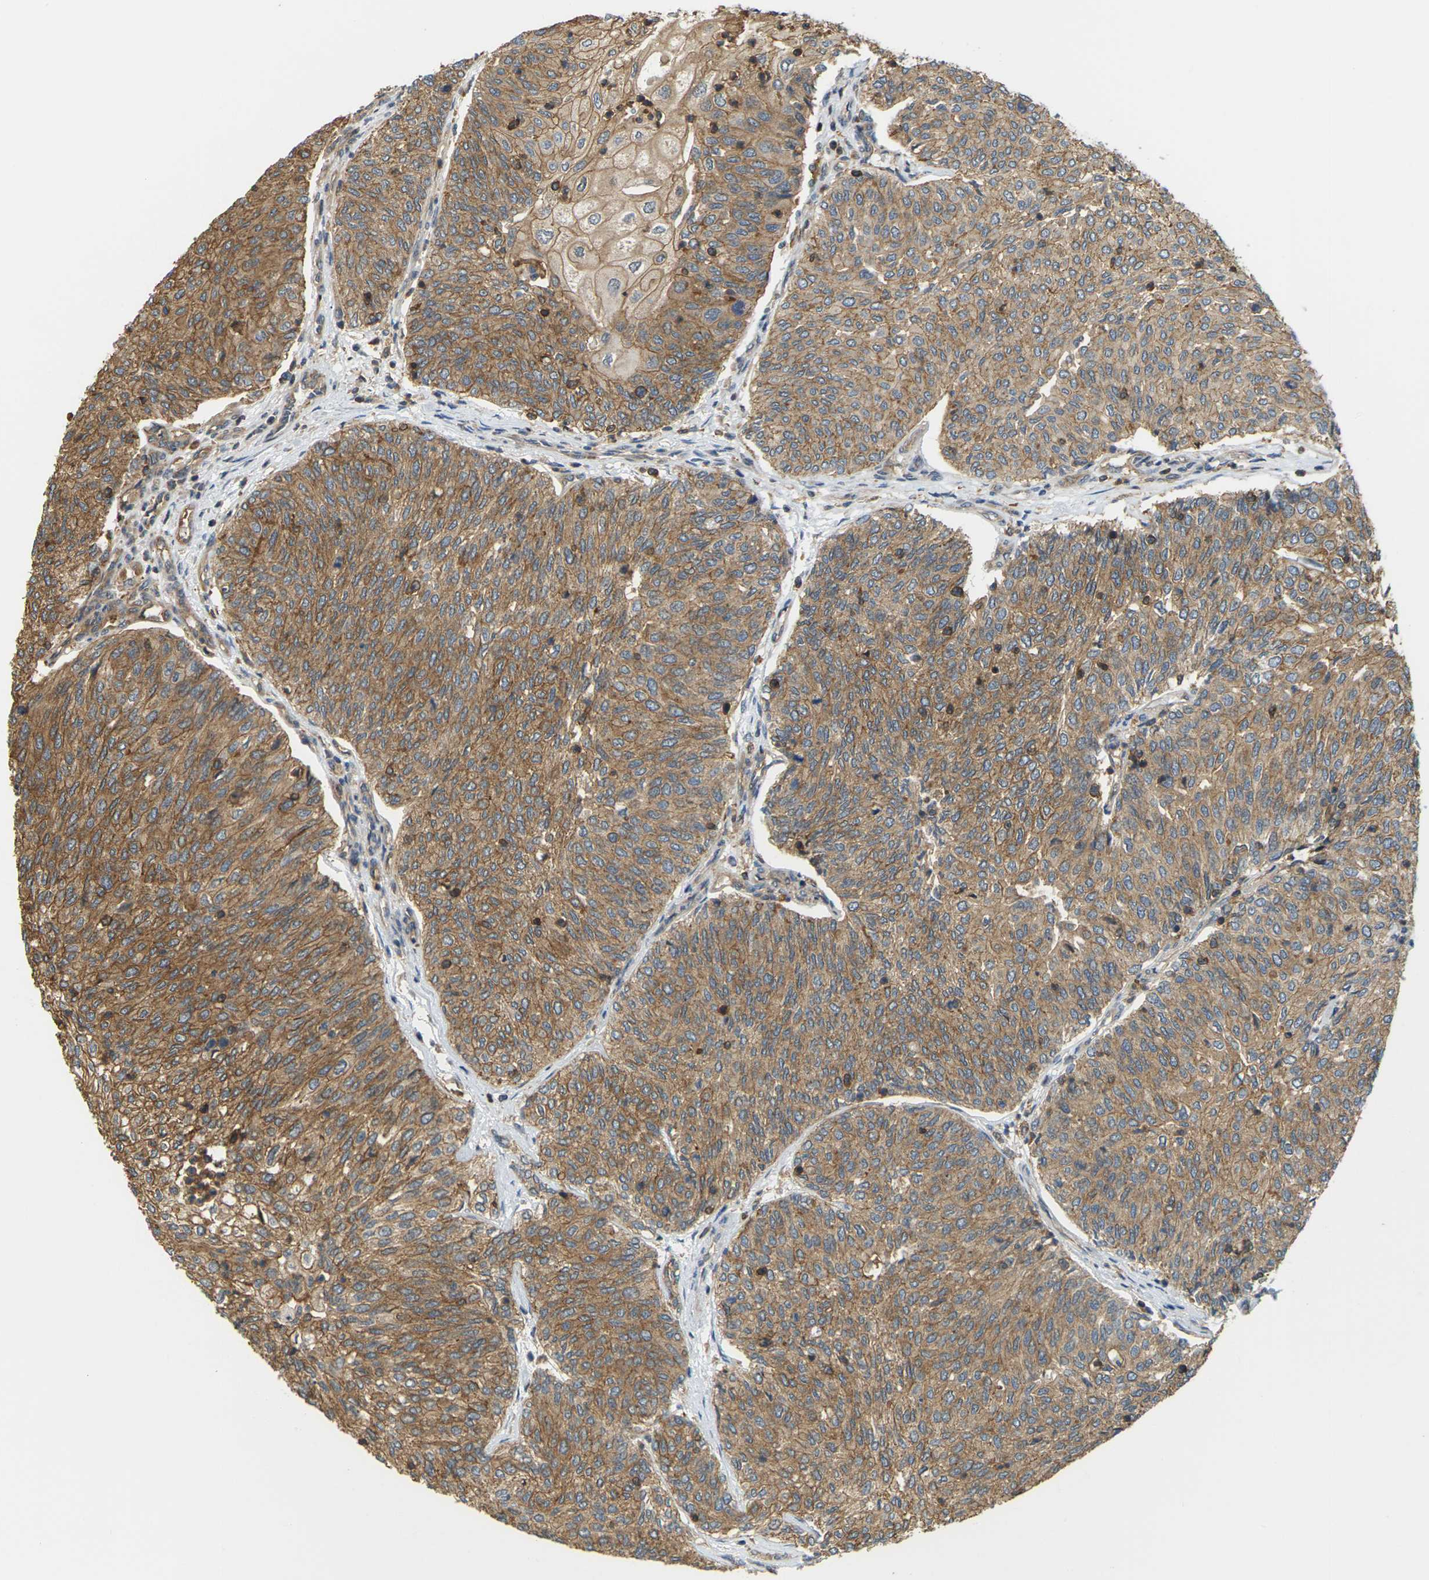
{"staining": {"intensity": "moderate", "quantity": ">75%", "location": "cytoplasmic/membranous"}, "tissue": "urothelial cancer", "cell_type": "Tumor cells", "image_type": "cancer", "snomed": [{"axis": "morphology", "description": "Urothelial carcinoma, Low grade"}, {"axis": "topography", "description": "Urinary bladder"}], "caption": "This histopathology image shows immunohistochemistry (IHC) staining of human urothelial cancer, with medium moderate cytoplasmic/membranous positivity in about >75% of tumor cells.", "gene": "IQGAP1", "patient": {"sex": "female", "age": 79}}